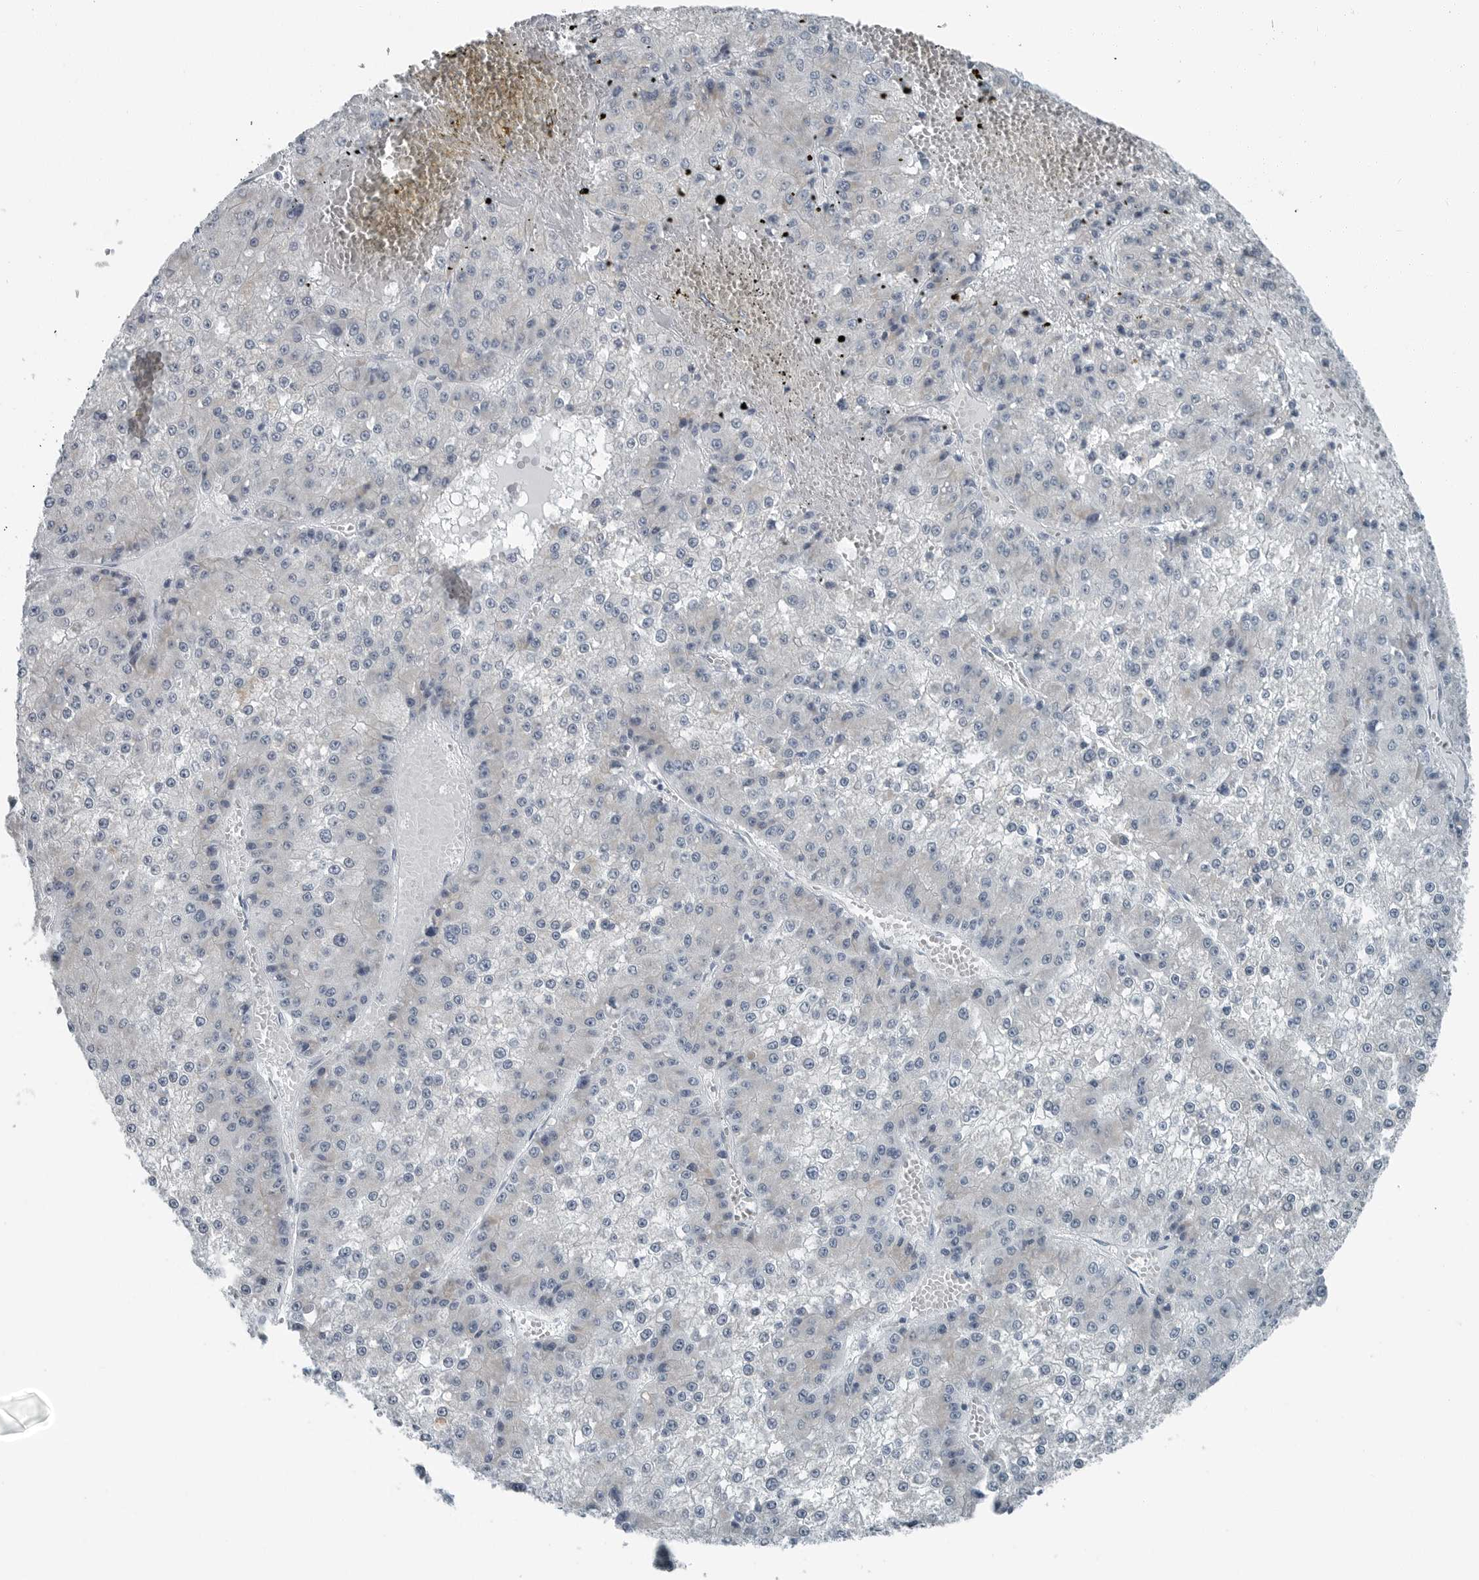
{"staining": {"intensity": "negative", "quantity": "none", "location": "none"}, "tissue": "liver cancer", "cell_type": "Tumor cells", "image_type": "cancer", "snomed": [{"axis": "morphology", "description": "Carcinoma, Hepatocellular, NOS"}, {"axis": "topography", "description": "Liver"}], "caption": "High power microscopy photomicrograph of an immunohistochemistry photomicrograph of liver cancer (hepatocellular carcinoma), revealing no significant staining in tumor cells. (Brightfield microscopy of DAB (3,3'-diaminobenzidine) immunohistochemistry (IHC) at high magnification).", "gene": "ZPBP2", "patient": {"sex": "female", "age": 73}}